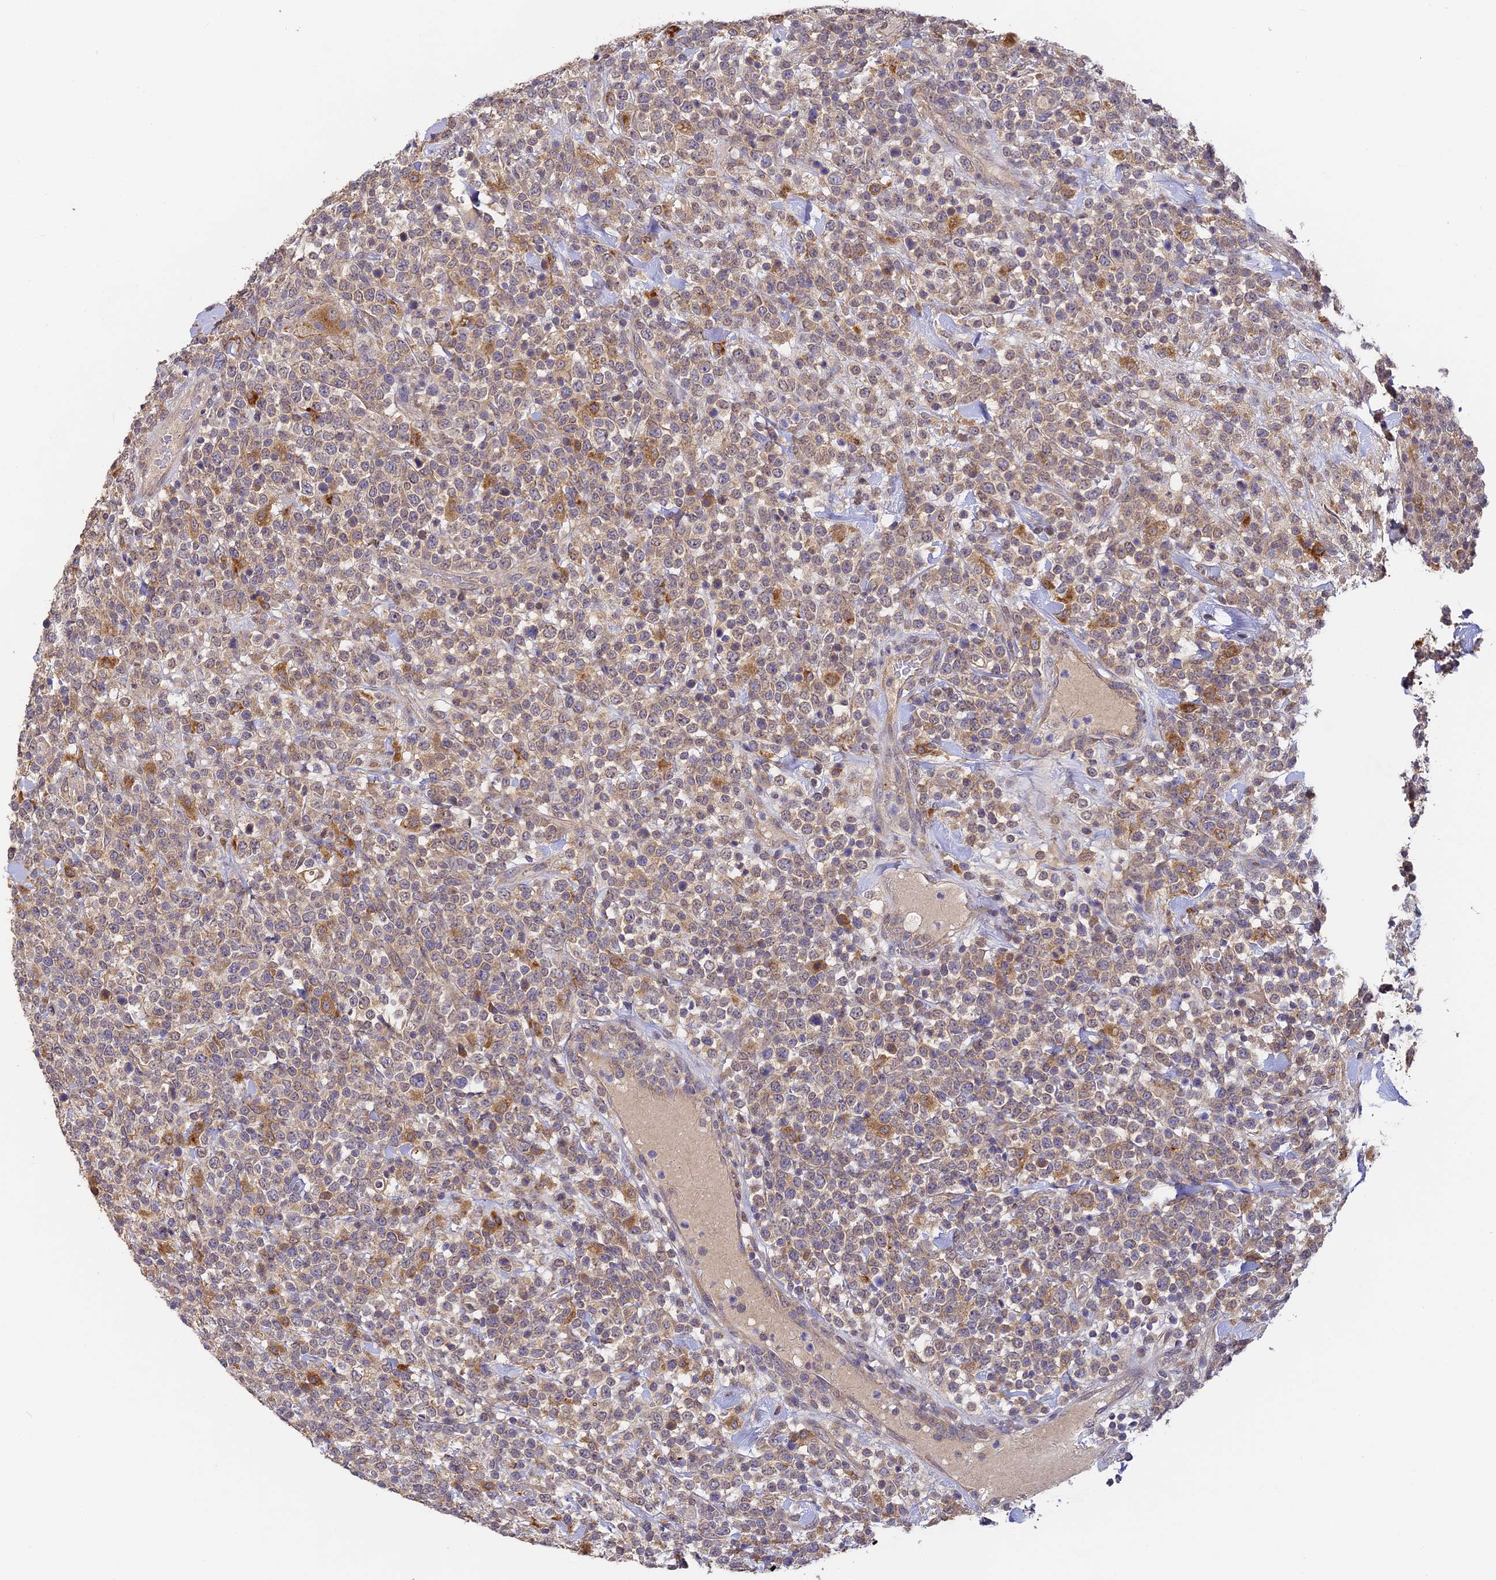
{"staining": {"intensity": "weak", "quantity": ">75%", "location": "cytoplasmic/membranous"}, "tissue": "lymphoma", "cell_type": "Tumor cells", "image_type": "cancer", "snomed": [{"axis": "morphology", "description": "Malignant lymphoma, non-Hodgkin's type, High grade"}, {"axis": "topography", "description": "Colon"}], "caption": "High-power microscopy captured an immunohistochemistry (IHC) image of lymphoma, revealing weak cytoplasmic/membranous expression in about >75% of tumor cells.", "gene": "YAE1", "patient": {"sex": "female", "age": 53}}